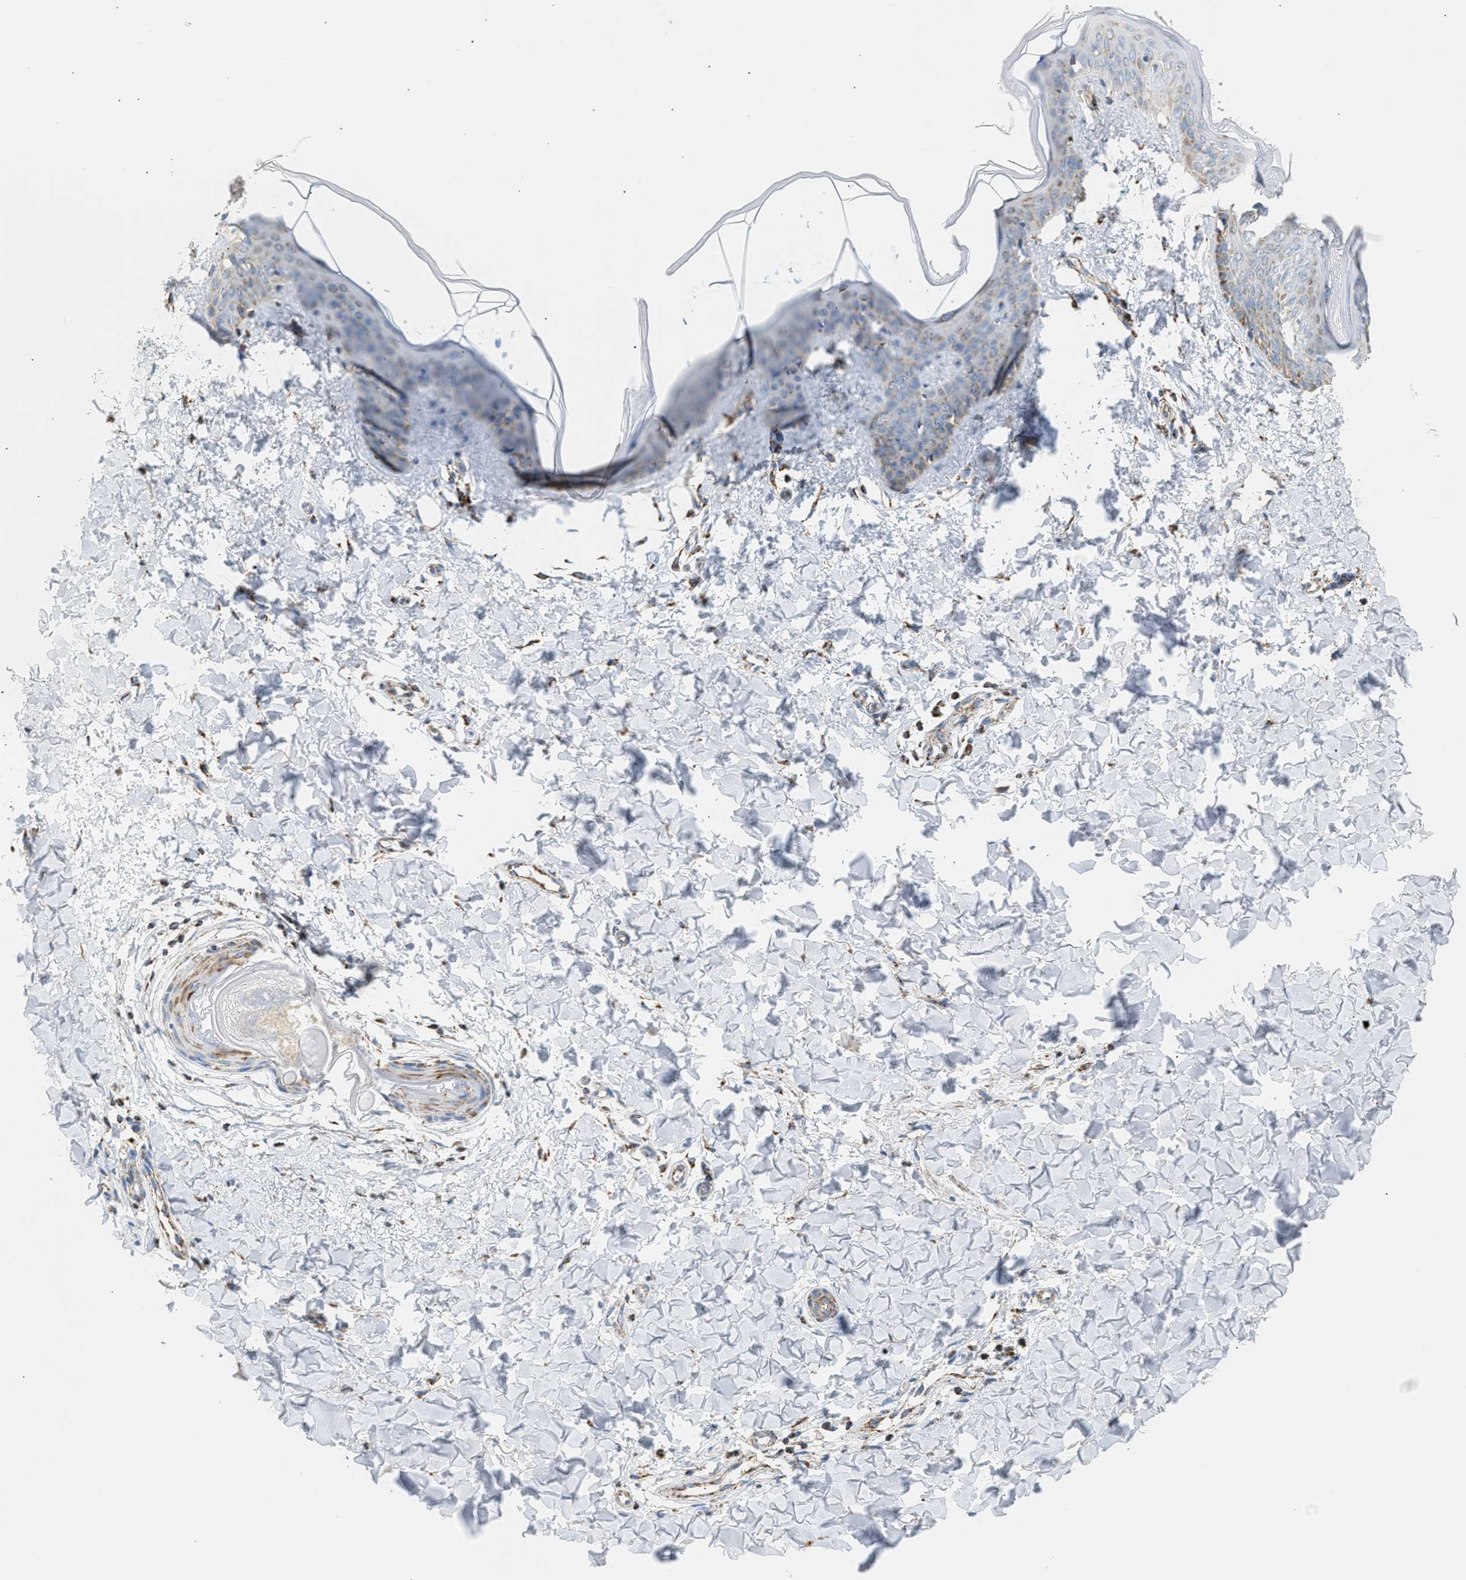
{"staining": {"intensity": "weak", "quantity": ">75%", "location": "cytoplasmic/membranous"}, "tissue": "skin", "cell_type": "Fibroblasts", "image_type": "normal", "snomed": [{"axis": "morphology", "description": "Normal tissue, NOS"}, {"axis": "topography", "description": "Skin"}], "caption": "The immunohistochemical stain labels weak cytoplasmic/membranous staining in fibroblasts of unremarkable skin. (DAB = brown stain, brightfield microscopy at high magnification).", "gene": "OGDH", "patient": {"sex": "female", "age": 17}}